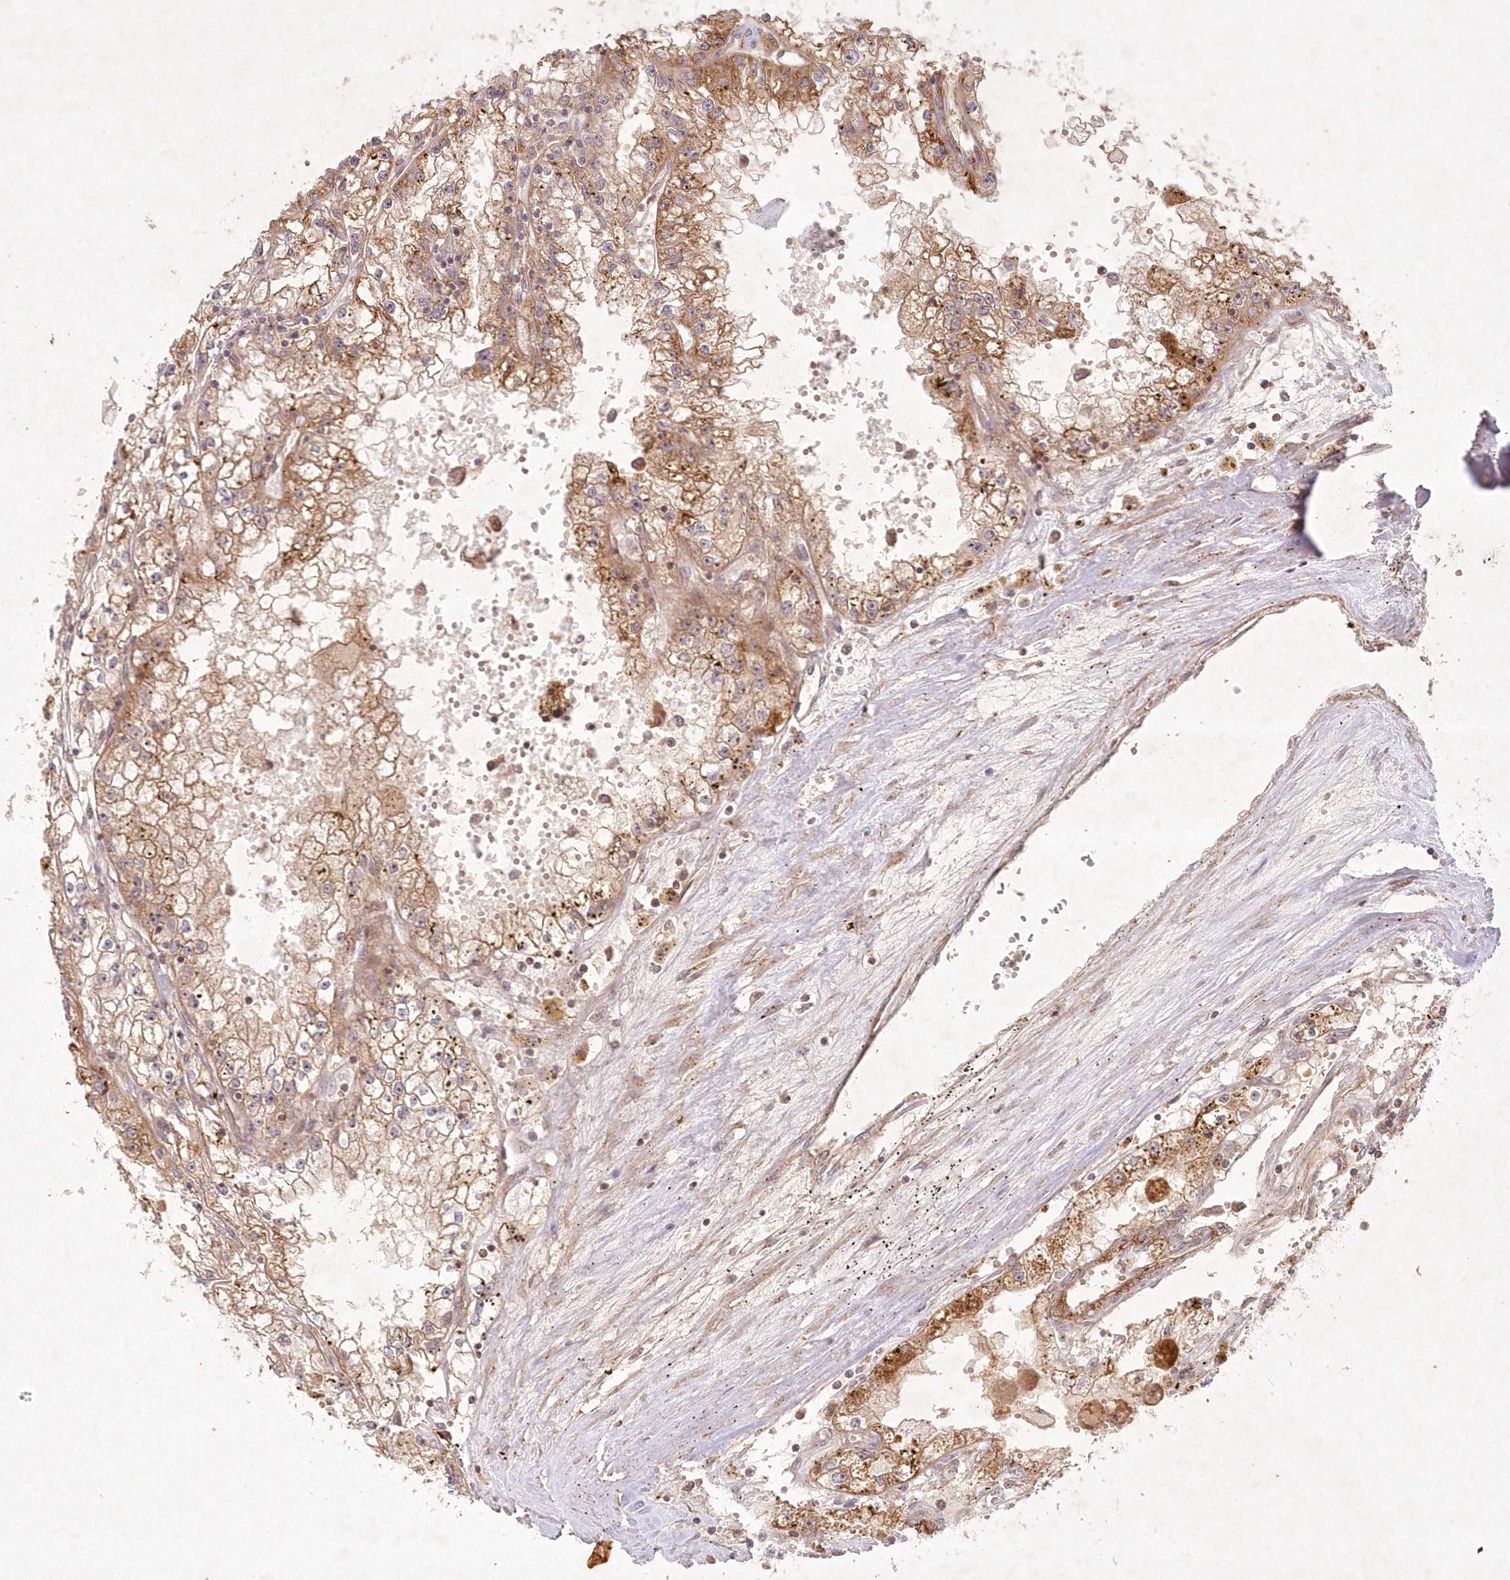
{"staining": {"intensity": "moderate", "quantity": ">75%", "location": "cytoplasmic/membranous"}, "tissue": "renal cancer", "cell_type": "Tumor cells", "image_type": "cancer", "snomed": [{"axis": "morphology", "description": "Adenocarcinoma, NOS"}, {"axis": "topography", "description": "Kidney"}], "caption": "An image of renal cancer (adenocarcinoma) stained for a protein reveals moderate cytoplasmic/membranous brown staining in tumor cells. Nuclei are stained in blue.", "gene": "TOGARAM2", "patient": {"sex": "male", "age": 56}}